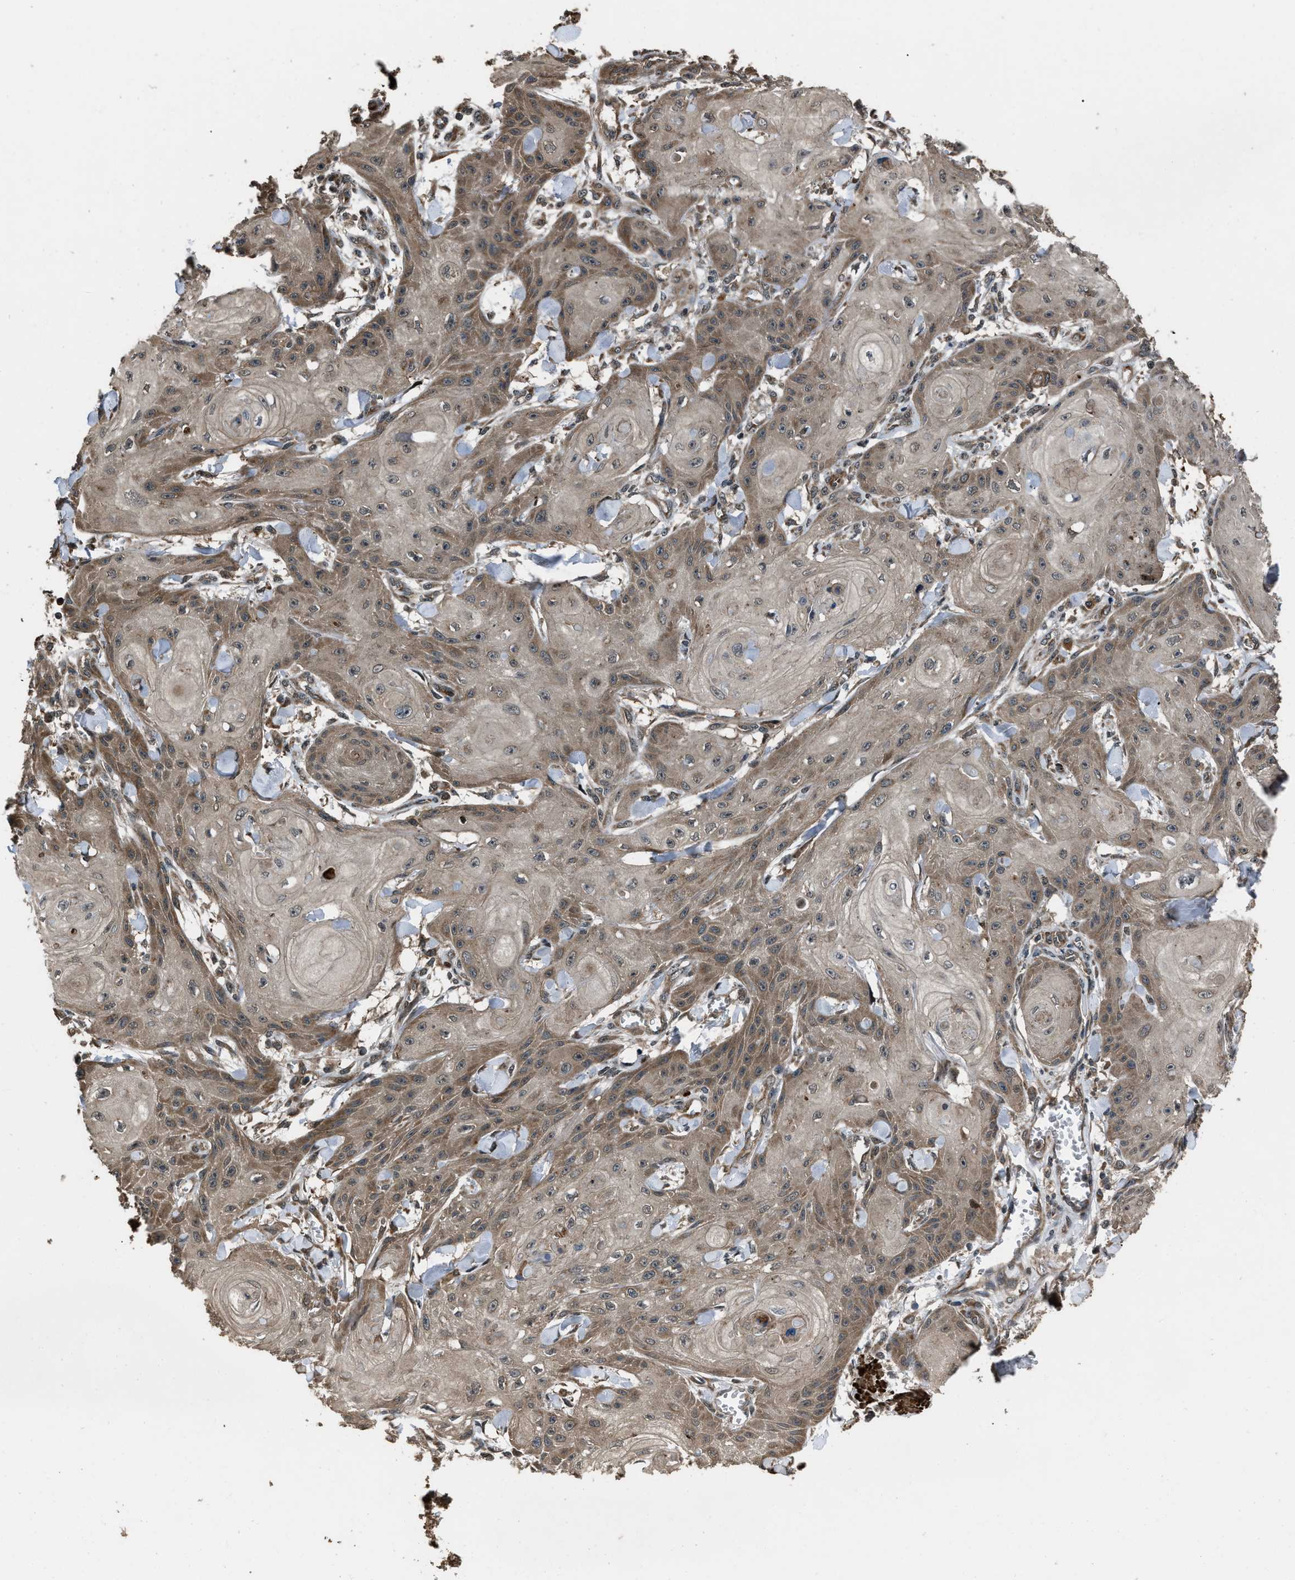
{"staining": {"intensity": "moderate", "quantity": ">75%", "location": "cytoplasmic/membranous"}, "tissue": "skin cancer", "cell_type": "Tumor cells", "image_type": "cancer", "snomed": [{"axis": "morphology", "description": "Squamous cell carcinoma, NOS"}, {"axis": "topography", "description": "Skin"}], "caption": "Moderate cytoplasmic/membranous positivity is seen in approximately >75% of tumor cells in skin cancer (squamous cell carcinoma).", "gene": "IRAK4", "patient": {"sex": "male", "age": 74}}